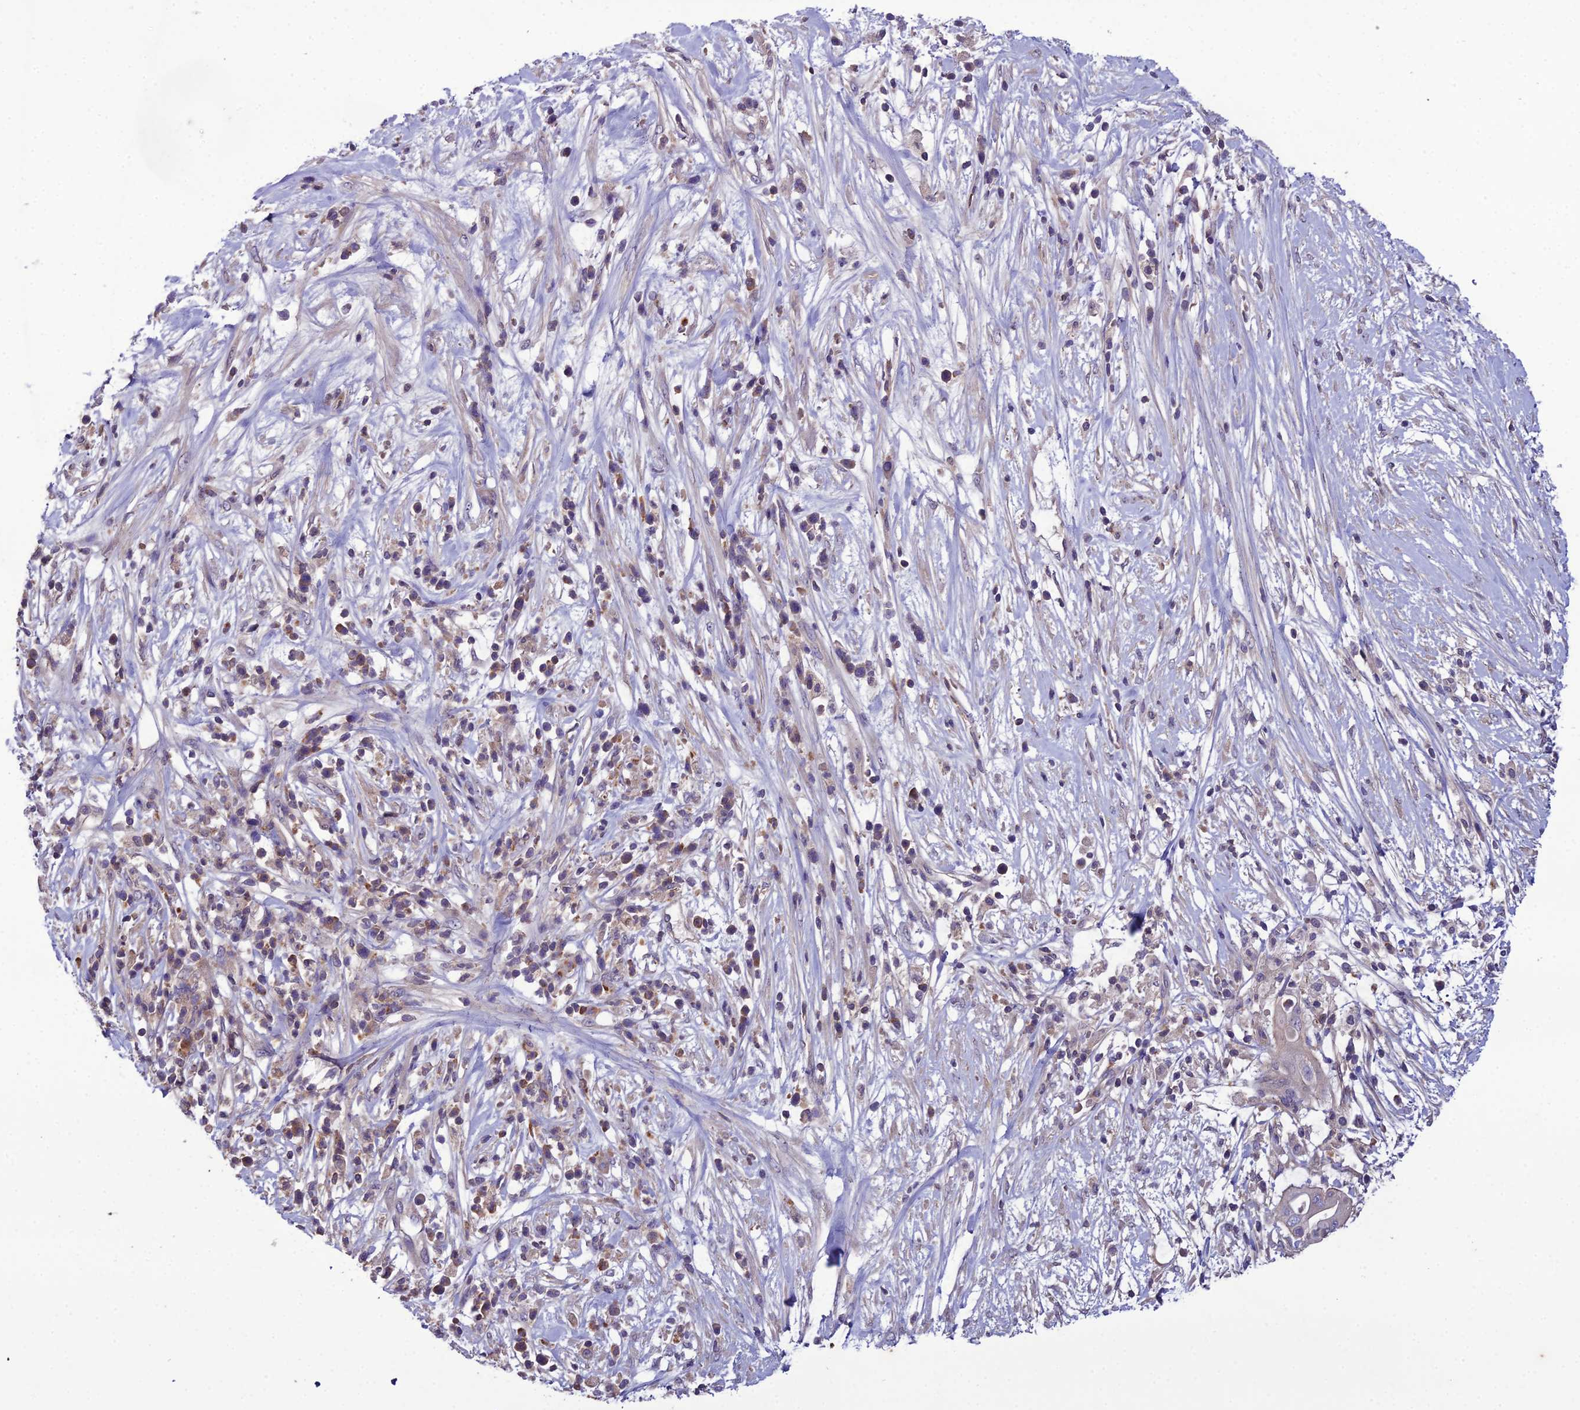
{"staining": {"intensity": "negative", "quantity": "none", "location": "none"}, "tissue": "pancreatic cancer", "cell_type": "Tumor cells", "image_type": "cancer", "snomed": [{"axis": "morphology", "description": "Adenocarcinoma, NOS"}, {"axis": "topography", "description": "Pancreas"}], "caption": "Immunohistochemical staining of human adenocarcinoma (pancreatic) exhibits no significant staining in tumor cells.", "gene": "GDF6", "patient": {"sex": "male", "age": 68}}